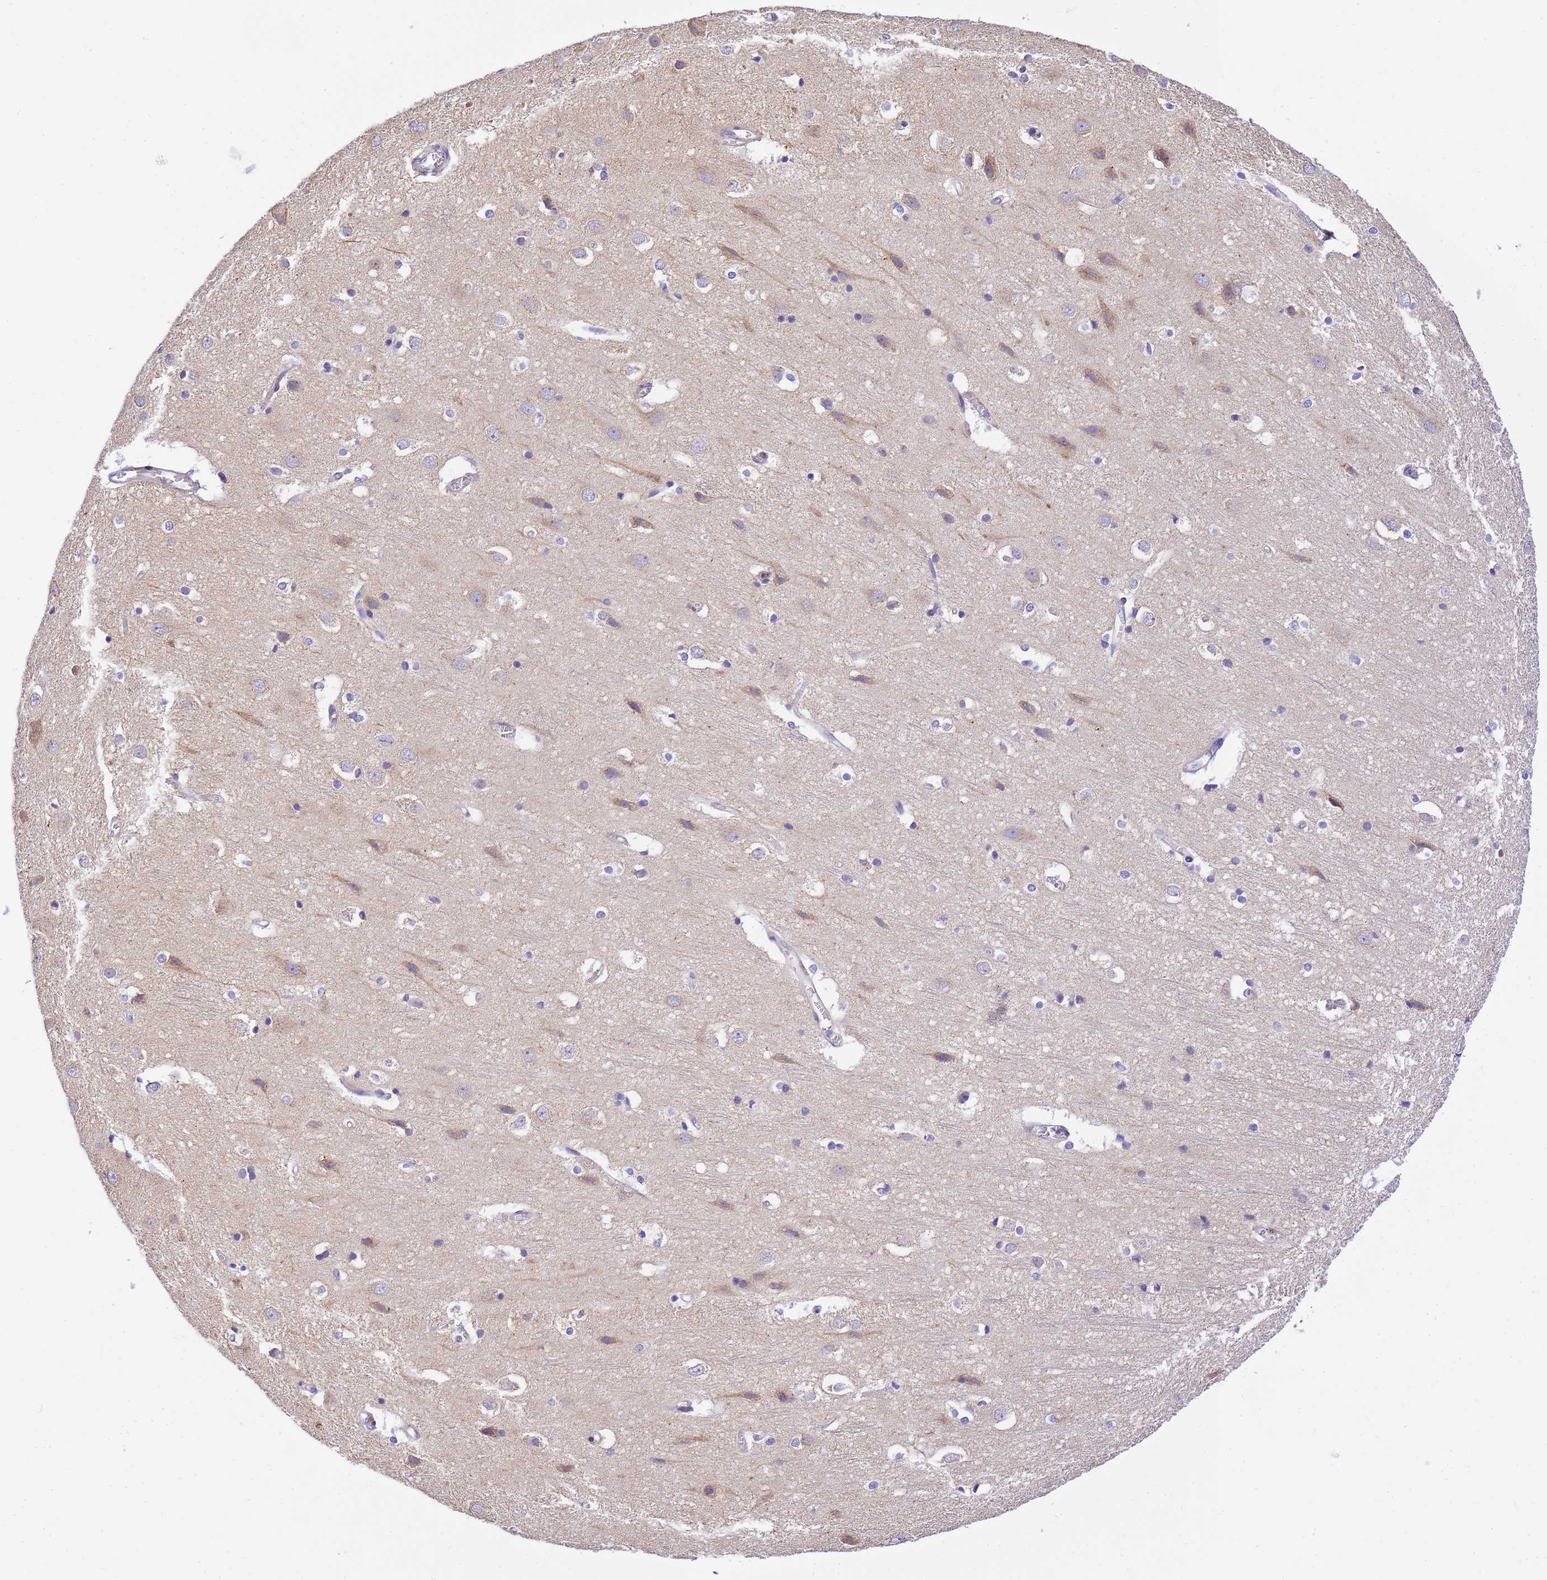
{"staining": {"intensity": "weak", "quantity": "<25%", "location": "cytoplasmic/membranous"}, "tissue": "cerebral cortex", "cell_type": "Endothelial cells", "image_type": "normal", "snomed": [{"axis": "morphology", "description": "Normal tissue, NOS"}, {"axis": "topography", "description": "Cerebral cortex"}], "caption": "DAB immunohistochemical staining of benign human cerebral cortex shows no significant positivity in endothelial cells.", "gene": "RHBDD3", "patient": {"sex": "male", "age": 54}}